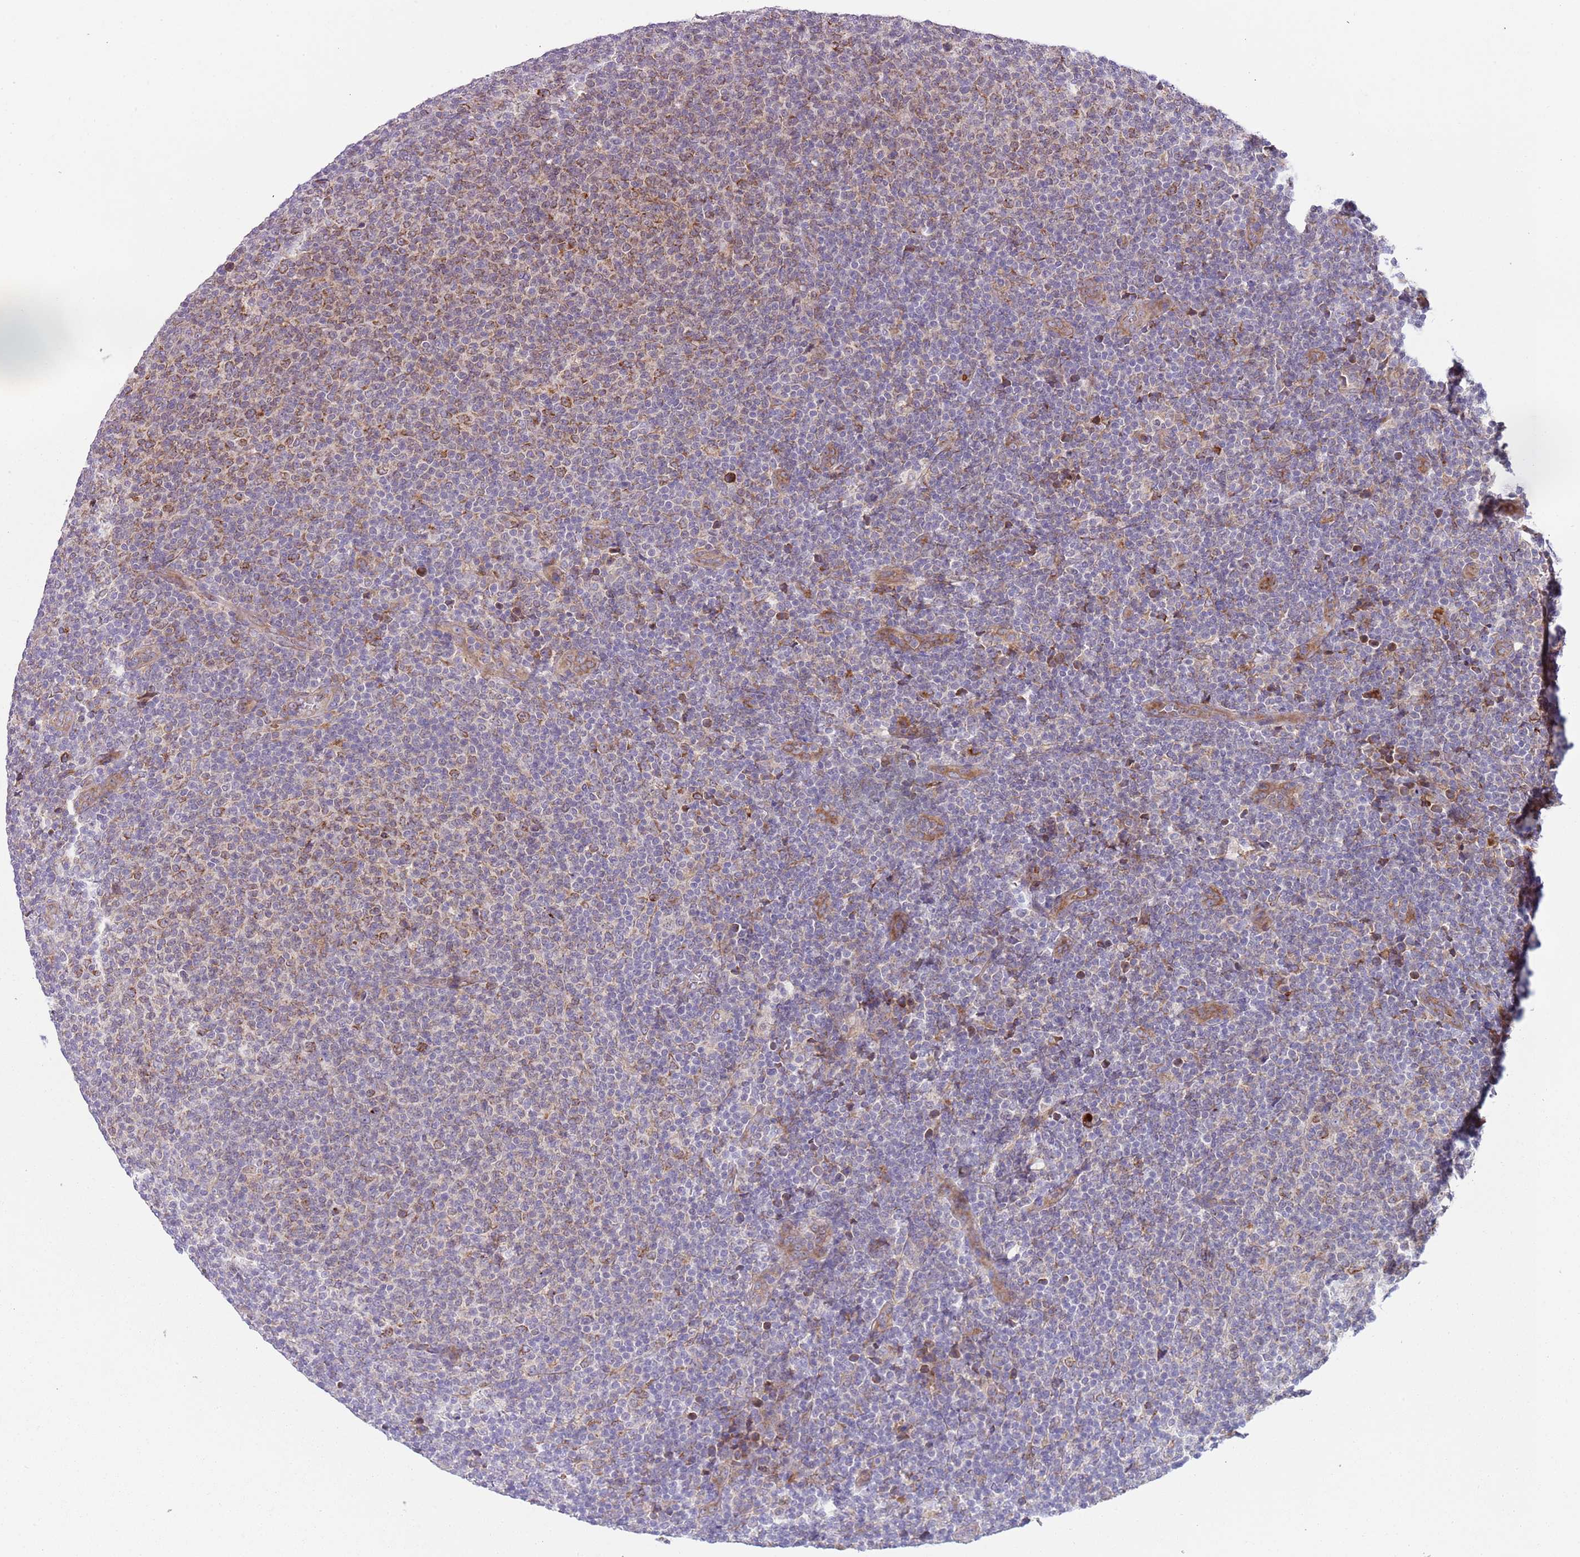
{"staining": {"intensity": "moderate", "quantity": "25%-75%", "location": "cytoplasmic/membranous"}, "tissue": "lymphoma", "cell_type": "Tumor cells", "image_type": "cancer", "snomed": [{"axis": "morphology", "description": "Malignant lymphoma, non-Hodgkin's type, Low grade"}, {"axis": "topography", "description": "Lymph node"}], "caption": "Protein staining demonstrates moderate cytoplasmic/membranous positivity in about 25%-75% of tumor cells in lymphoma. (DAB (3,3'-diaminobenzidine) IHC with brightfield microscopy, high magnification).", "gene": "VWCE", "patient": {"sex": "male", "age": 66}}